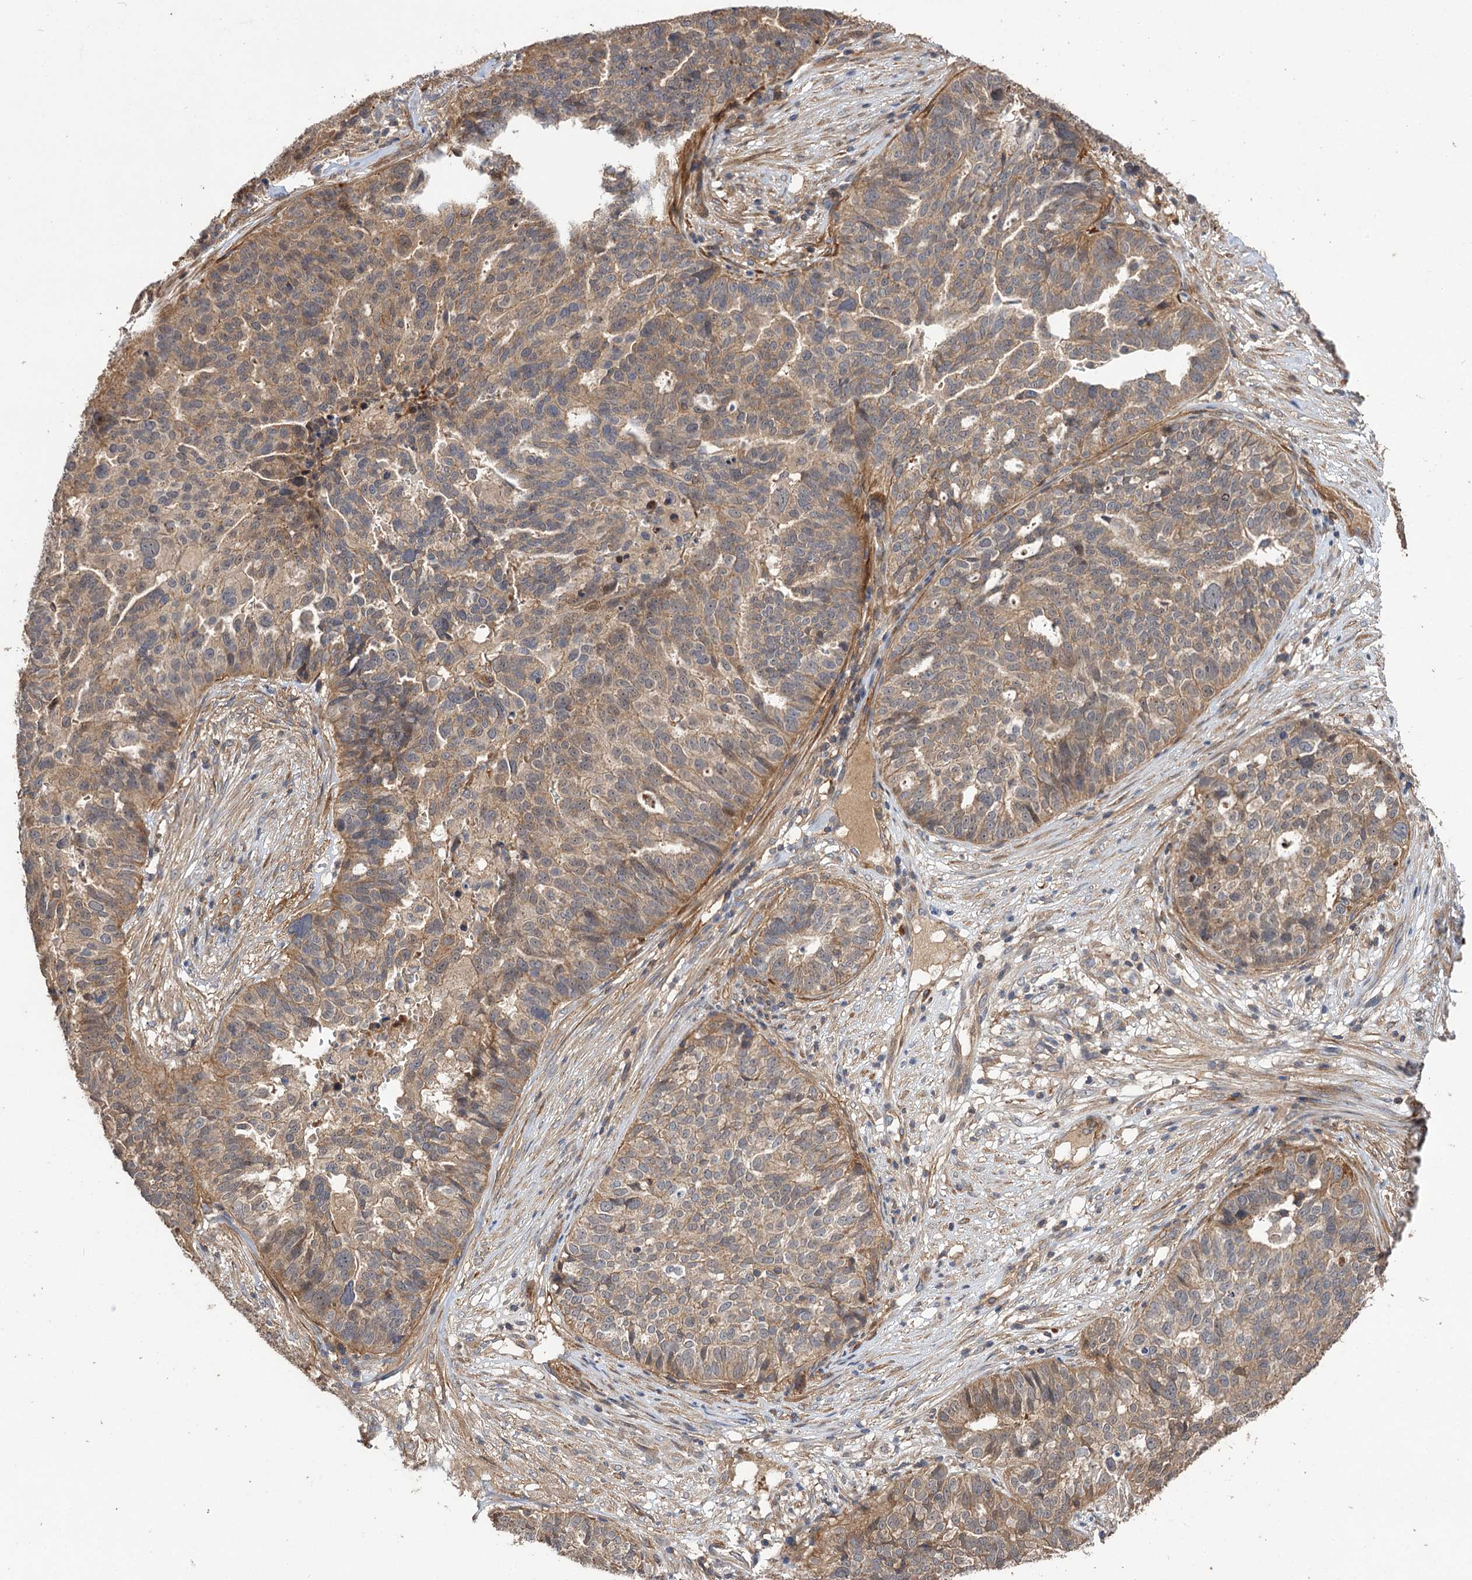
{"staining": {"intensity": "weak", "quantity": ">75%", "location": "cytoplasmic/membranous"}, "tissue": "ovarian cancer", "cell_type": "Tumor cells", "image_type": "cancer", "snomed": [{"axis": "morphology", "description": "Cystadenocarcinoma, serous, NOS"}, {"axis": "topography", "description": "Ovary"}], "caption": "Immunohistochemical staining of ovarian cancer exhibits low levels of weak cytoplasmic/membranous protein positivity in about >75% of tumor cells.", "gene": "FBXW8", "patient": {"sex": "female", "age": 59}}